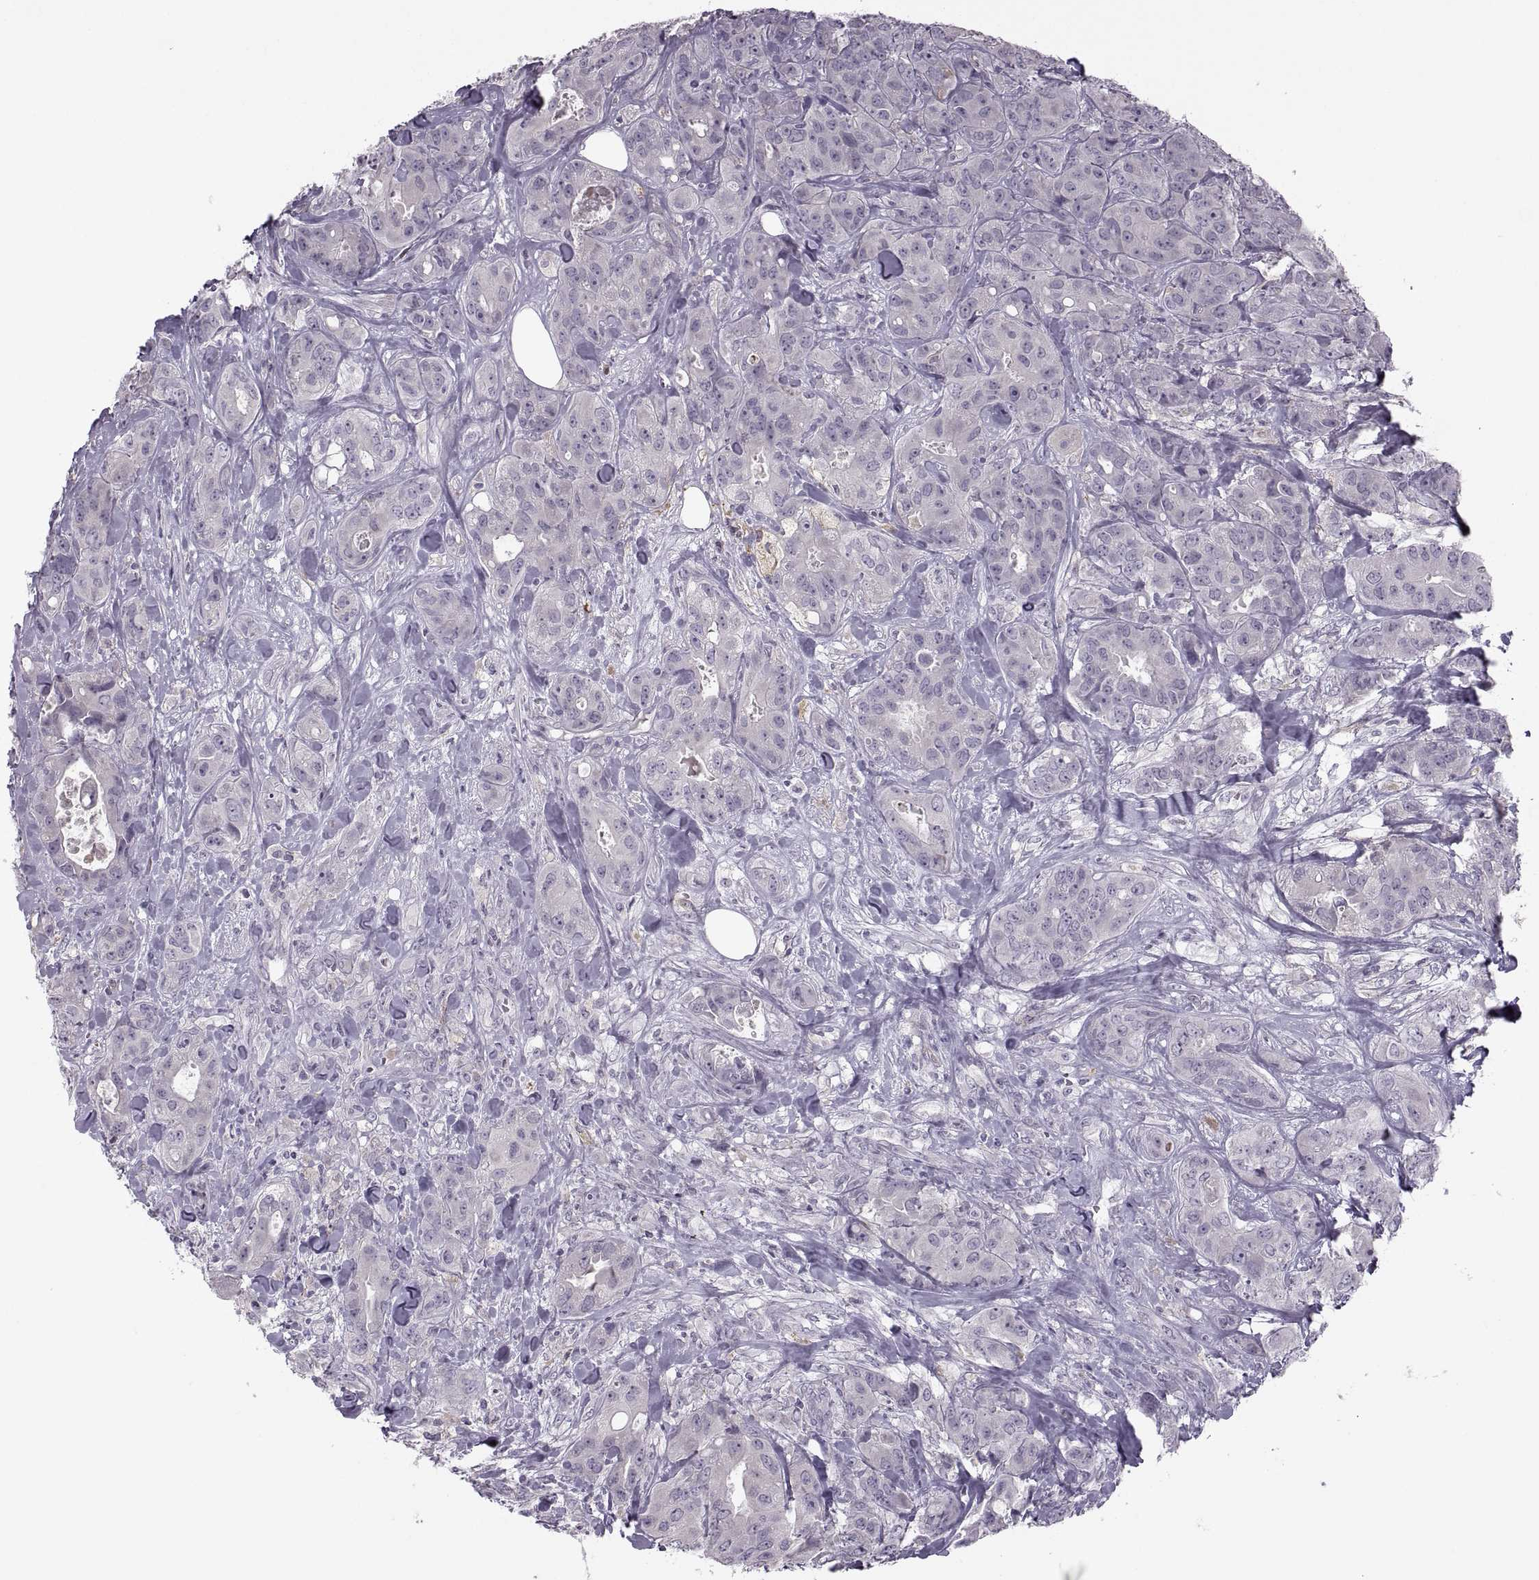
{"staining": {"intensity": "negative", "quantity": "none", "location": "none"}, "tissue": "breast cancer", "cell_type": "Tumor cells", "image_type": "cancer", "snomed": [{"axis": "morphology", "description": "Duct carcinoma"}, {"axis": "topography", "description": "Breast"}], "caption": "A histopathology image of human breast intraductal carcinoma is negative for staining in tumor cells.", "gene": "H2AP", "patient": {"sex": "female", "age": 43}}